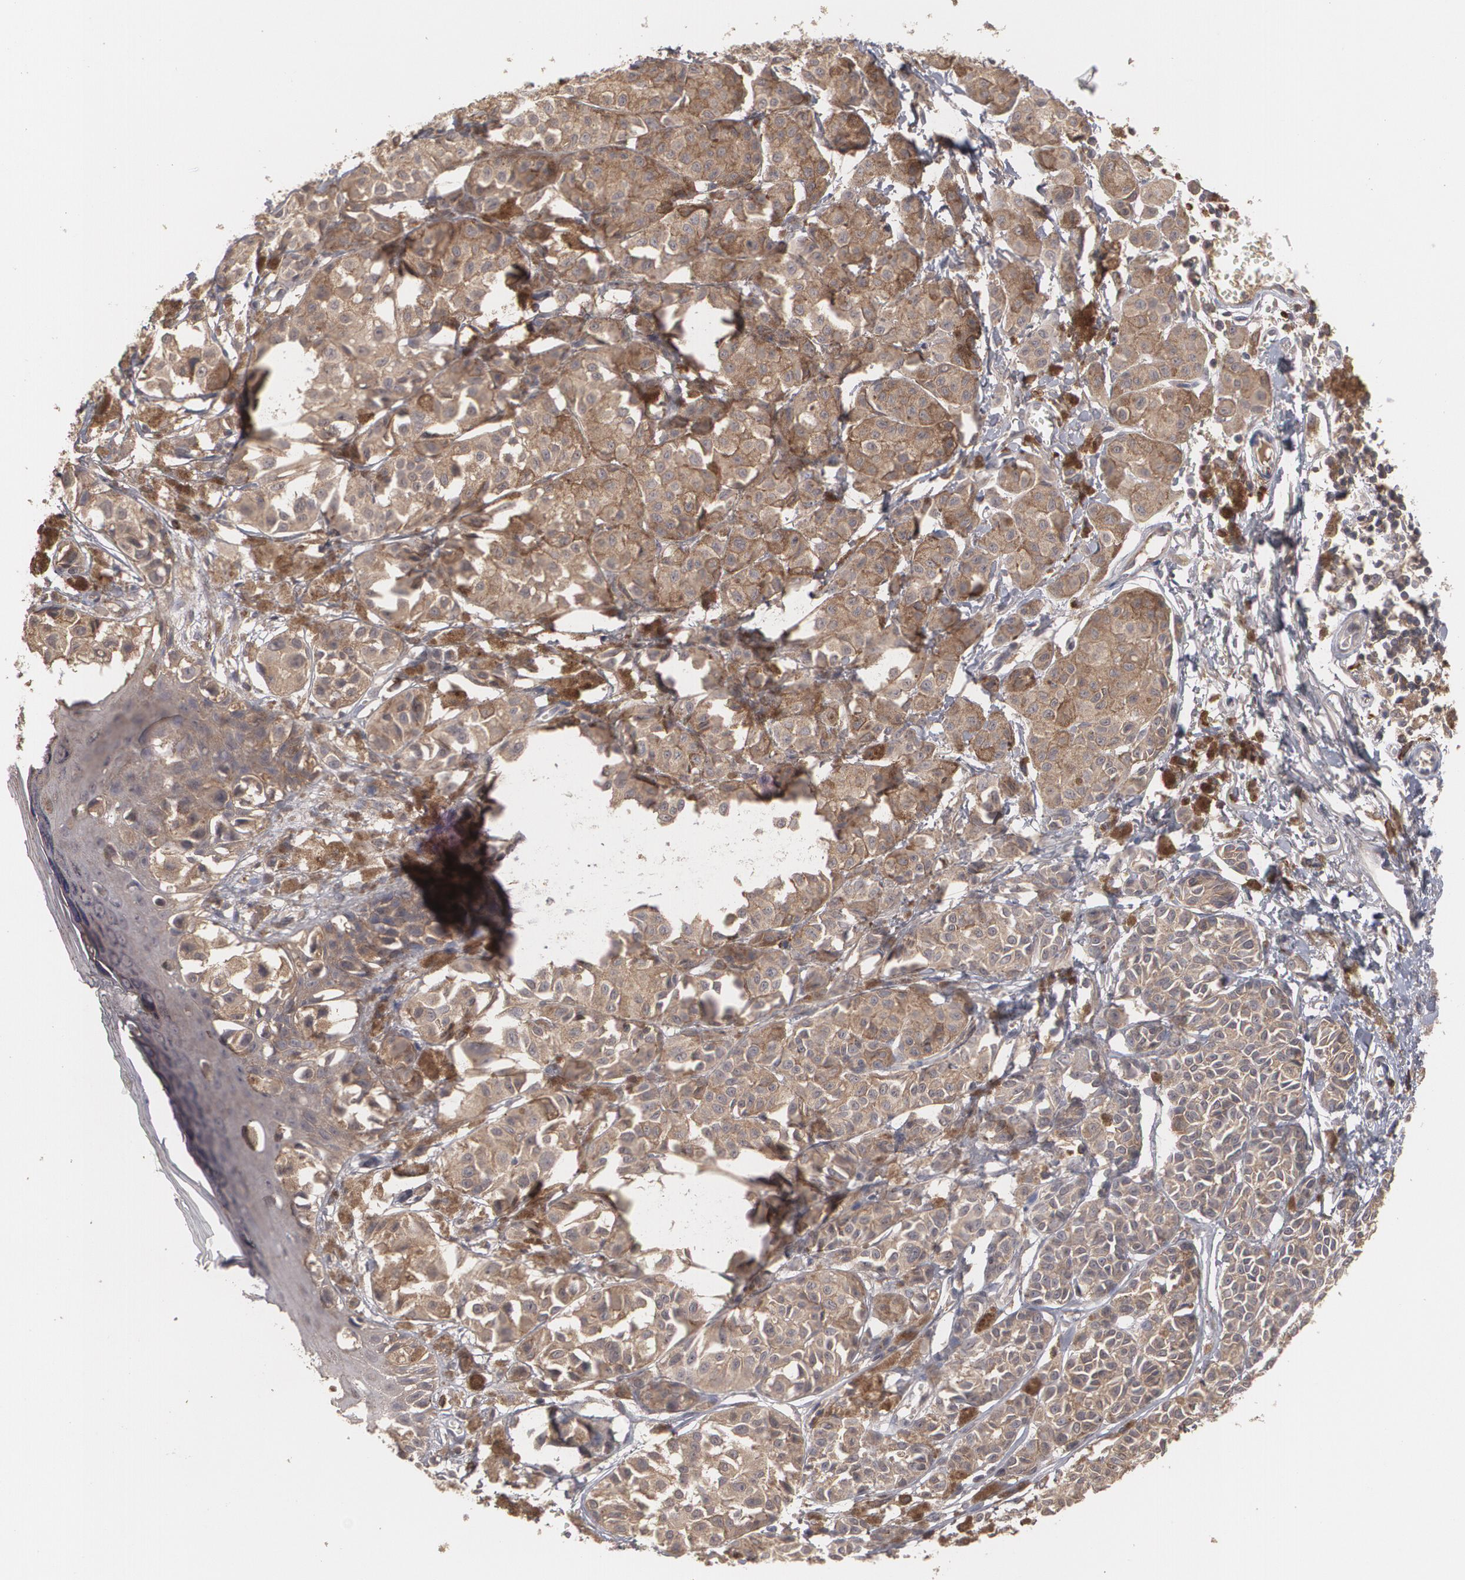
{"staining": {"intensity": "strong", "quantity": ">75%", "location": "cytoplasmic/membranous"}, "tissue": "melanoma", "cell_type": "Tumor cells", "image_type": "cancer", "snomed": [{"axis": "morphology", "description": "Malignant melanoma, NOS"}, {"axis": "topography", "description": "Skin"}], "caption": "The immunohistochemical stain highlights strong cytoplasmic/membranous staining in tumor cells of melanoma tissue.", "gene": "ARF6", "patient": {"sex": "male", "age": 76}}